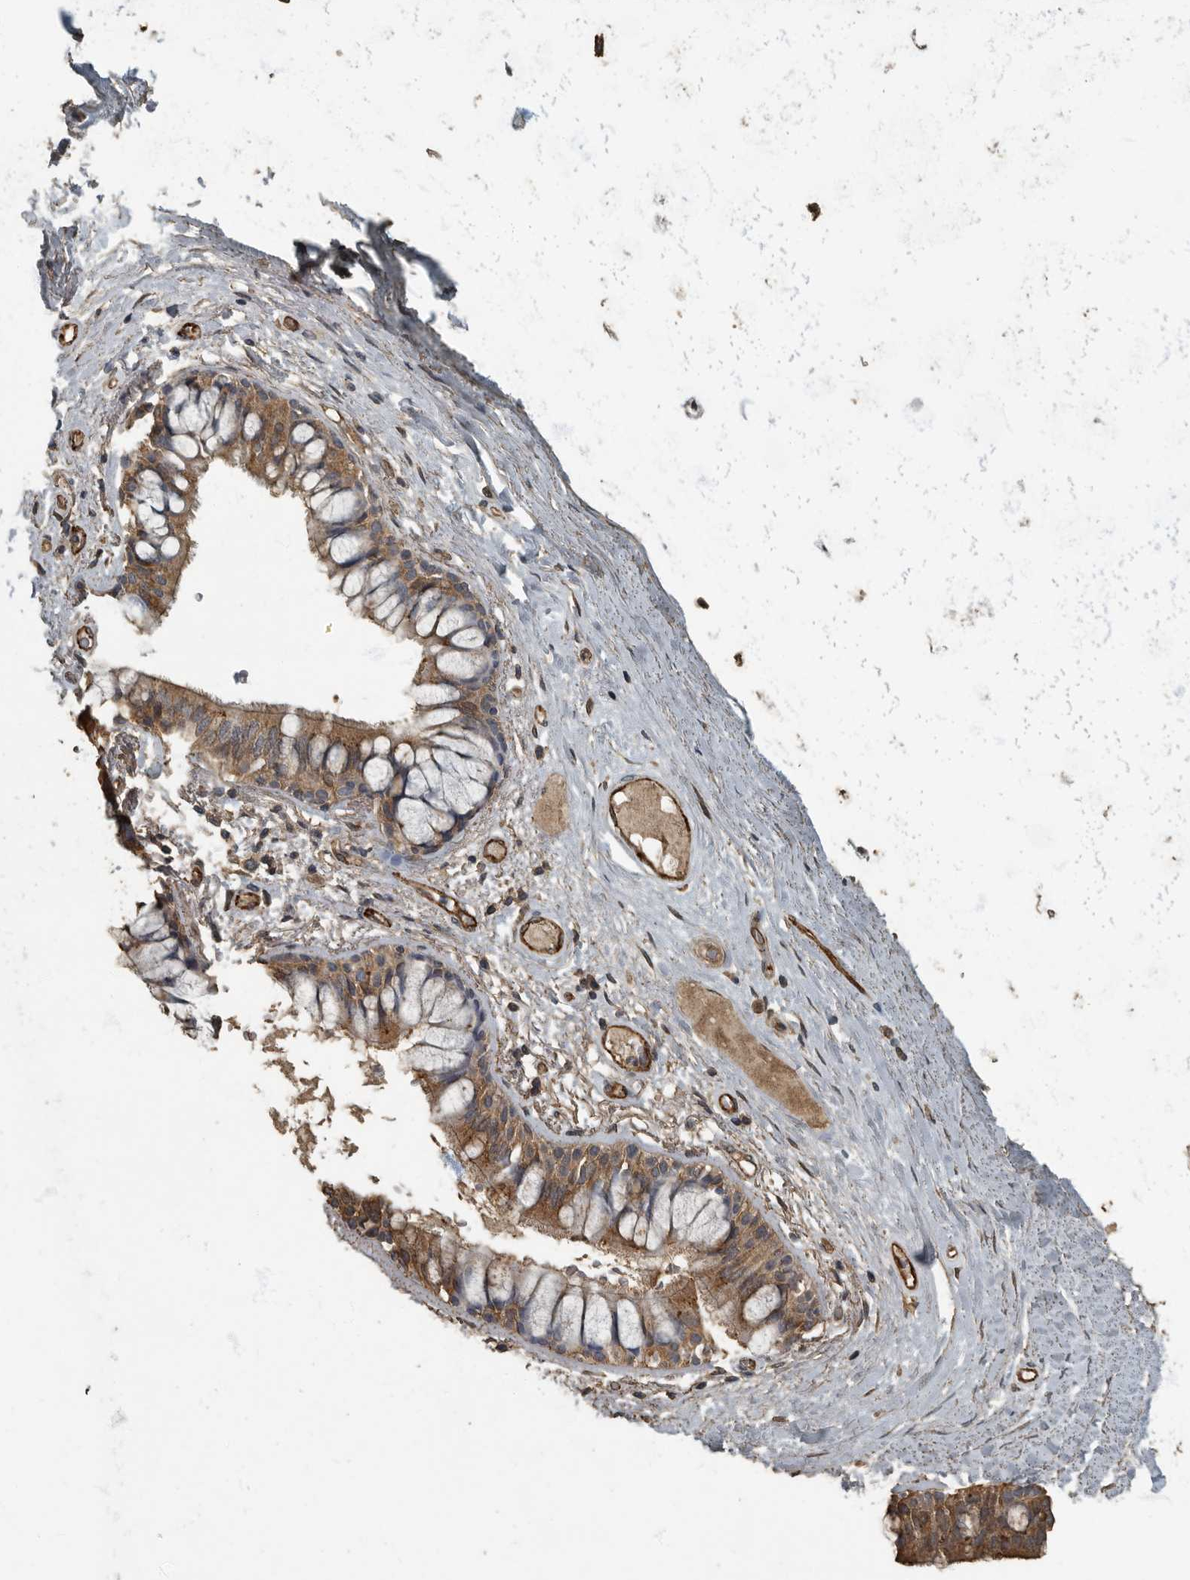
{"staining": {"intensity": "moderate", "quantity": "25%-75%", "location": "cytoplasmic/membranous"}, "tissue": "adipose tissue", "cell_type": "Adipocytes", "image_type": "normal", "snomed": [{"axis": "morphology", "description": "Normal tissue, NOS"}, {"axis": "topography", "description": "Bronchus"}], "caption": "Immunohistochemistry of unremarkable human adipose tissue reveals medium levels of moderate cytoplasmic/membranous expression in approximately 25%-75% of adipocytes.", "gene": "IL15RA", "patient": {"sex": "male", "age": 66}}